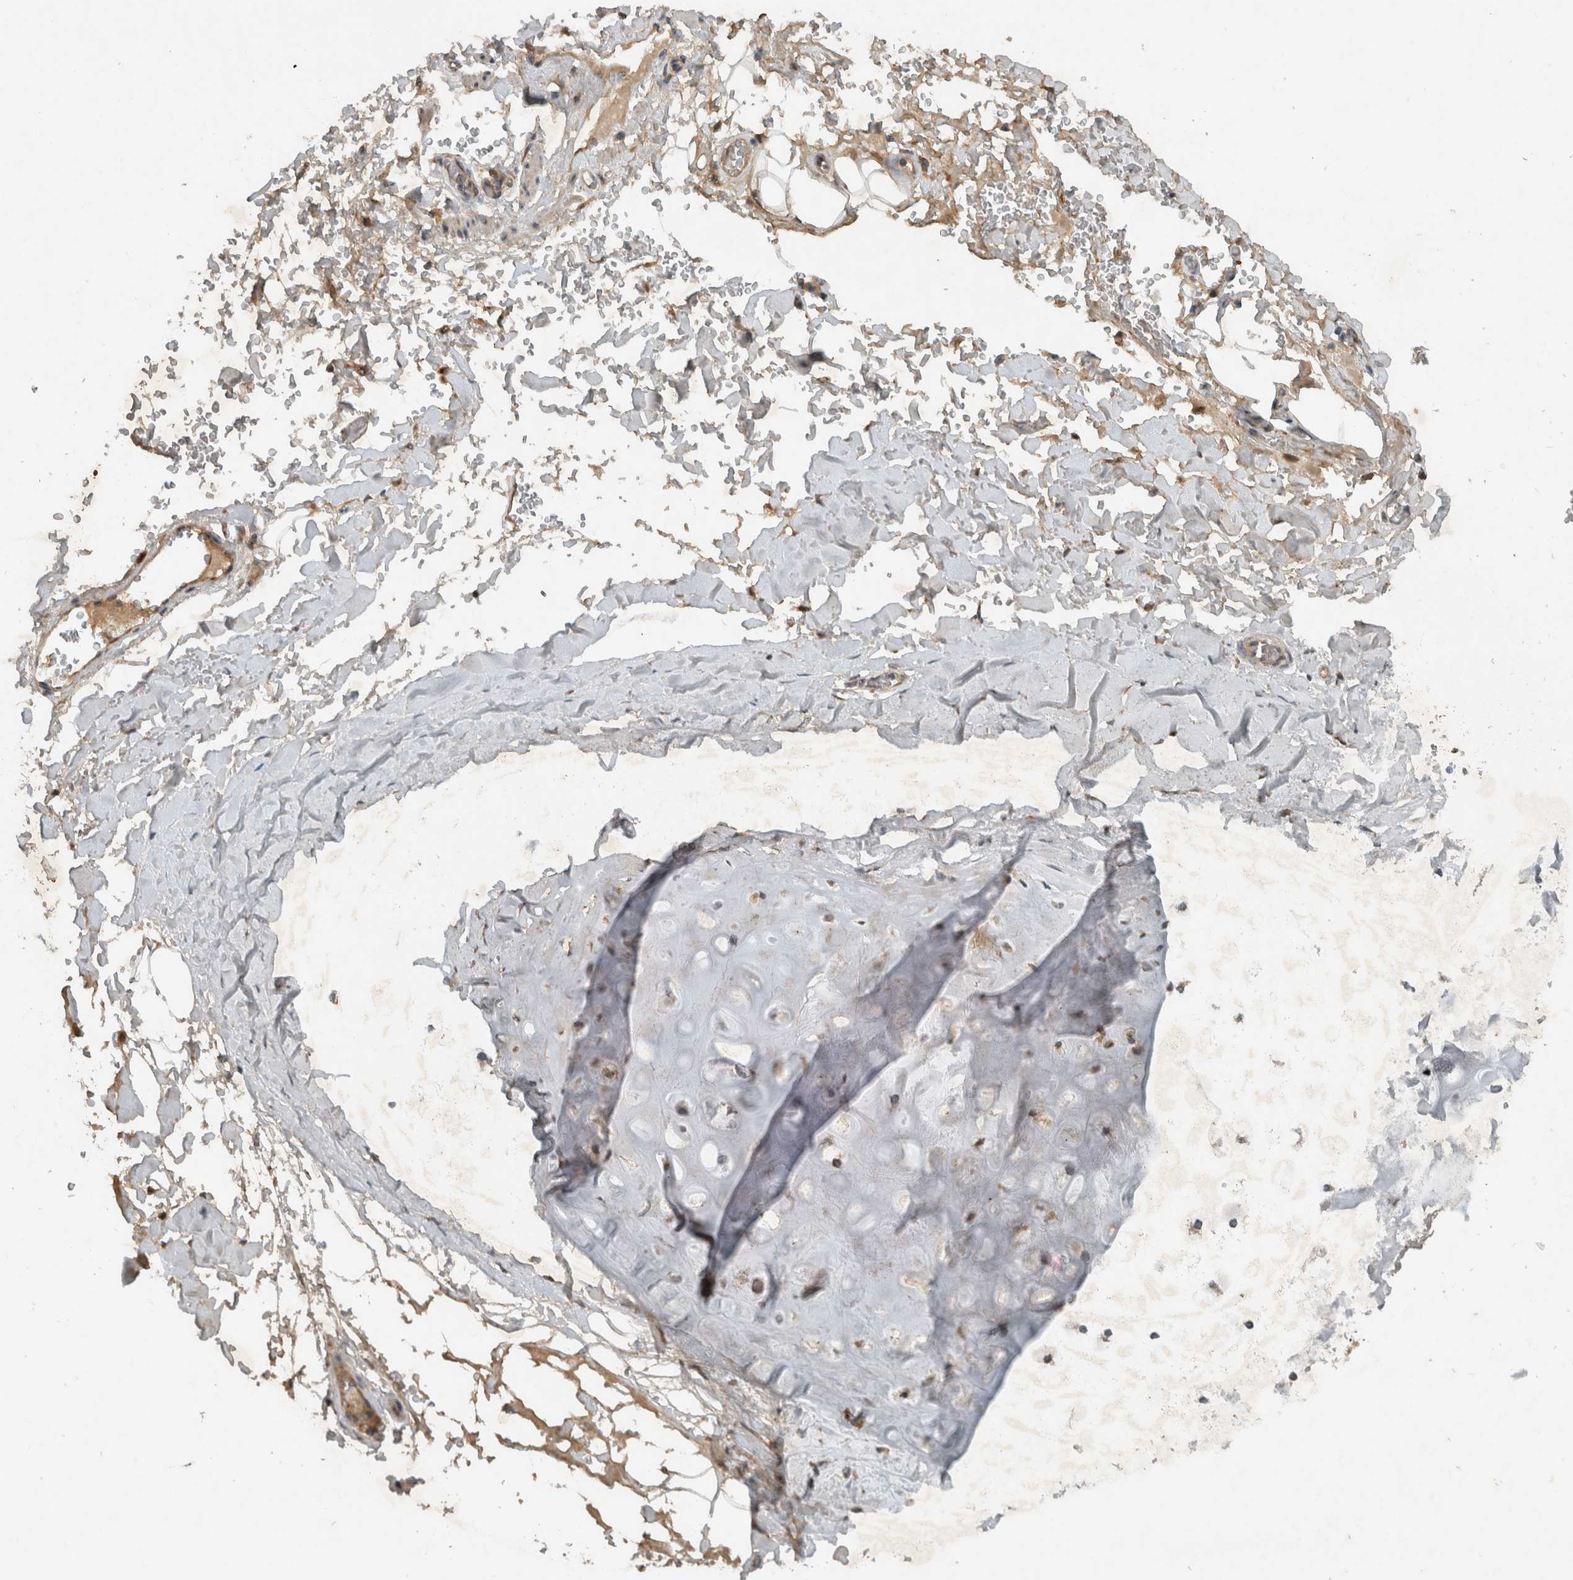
{"staining": {"intensity": "negative", "quantity": "none", "location": "none"}, "tissue": "adipose tissue", "cell_type": "Adipocytes", "image_type": "normal", "snomed": [{"axis": "morphology", "description": "Normal tissue, NOS"}, {"axis": "topography", "description": "Cartilage tissue"}], "caption": "The IHC micrograph has no significant expression in adipocytes of adipose tissue.", "gene": "GPR137B", "patient": {"sex": "female", "age": 63}}